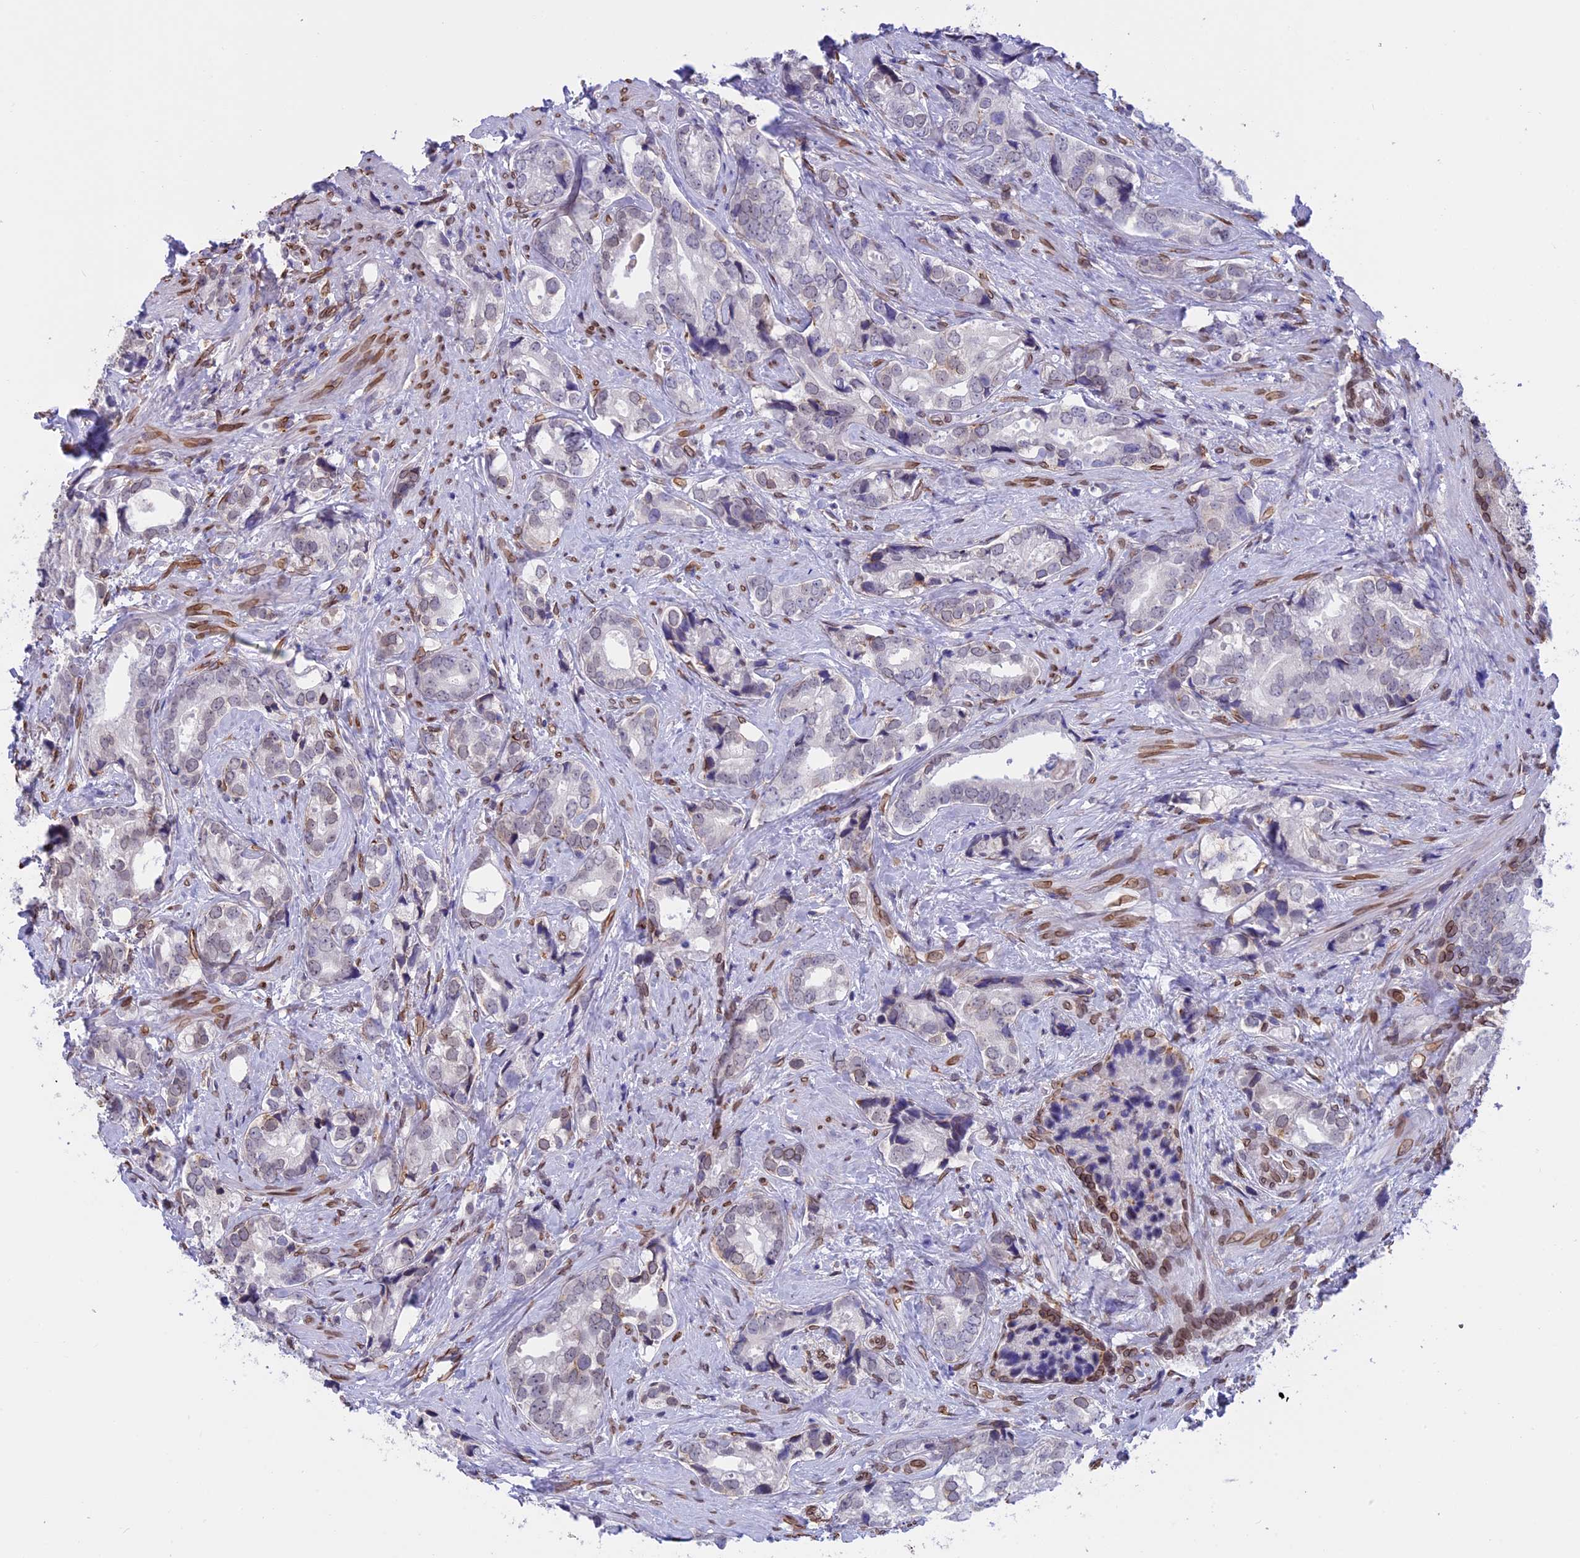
{"staining": {"intensity": "weak", "quantity": "<25%", "location": "cytoplasmic/membranous,nuclear"}, "tissue": "prostate cancer", "cell_type": "Tumor cells", "image_type": "cancer", "snomed": [{"axis": "morphology", "description": "Adenocarcinoma, High grade"}, {"axis": "topography", "description": "Prostate"}], "caption": "Immunohistochemical staining of prostate cancer demonstrates no significant expression in tumor cells.", "gene": "TMPRSS7", "patient": {"sex": "male", "age": 75}}